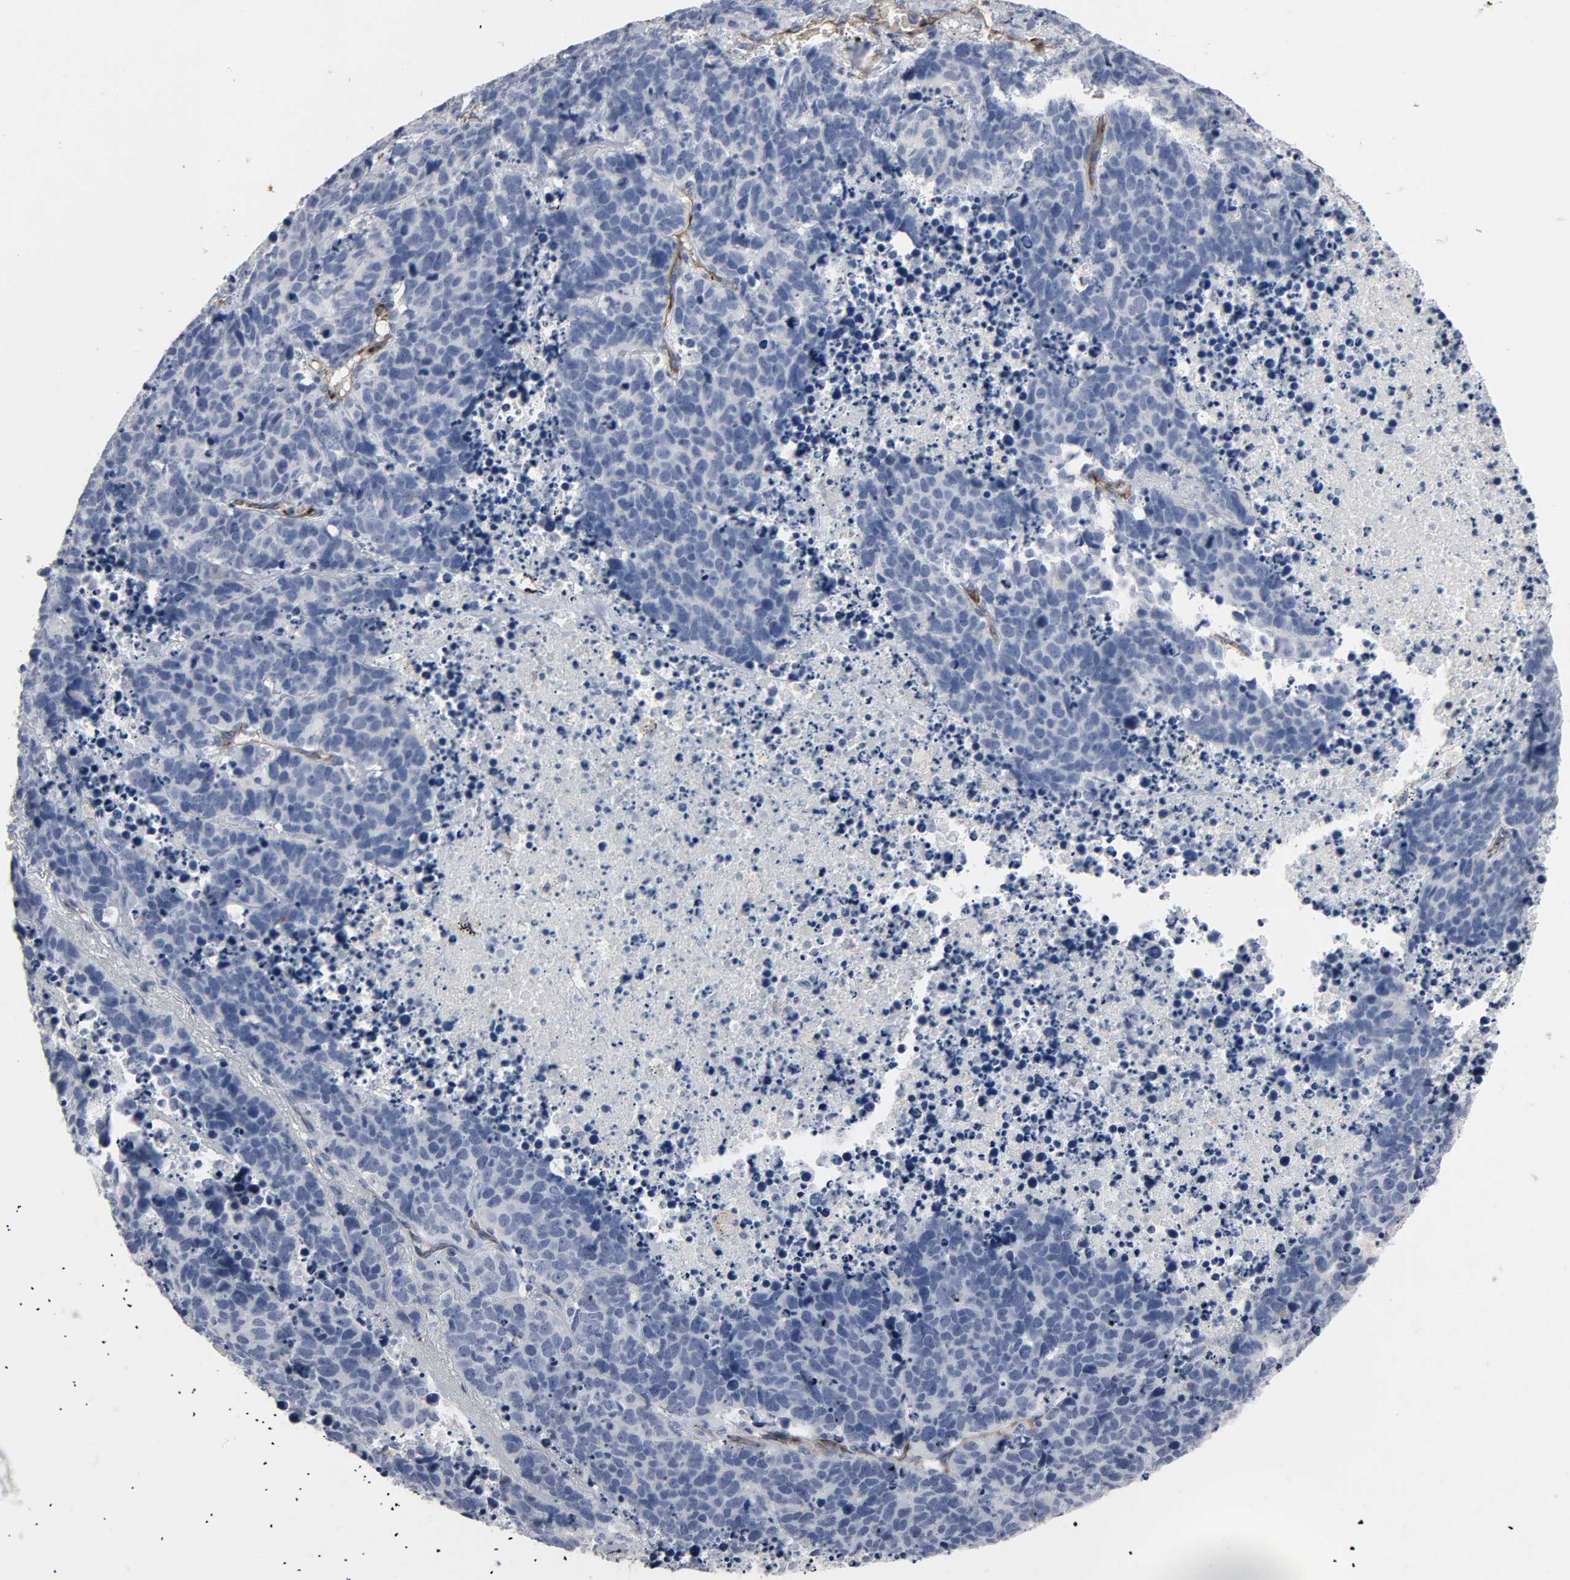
{"staining": {"intensity": "negative", "quantity": "none", "location": "none"}, "tissue": "lung cancer", "cell_type": "Tumor cells", "image_type": "cancer", "snomed": [{"axis": "morphology", "description": "Carcinoid, malignant, NOS"}, {"axis": "topography", "description": "Lung"}], "caption": "Tumor cells show no significant staining in carcinoid (malignant) (lung).", "gene": "KDR", "patient": {"sex": "male", "age": 60}}